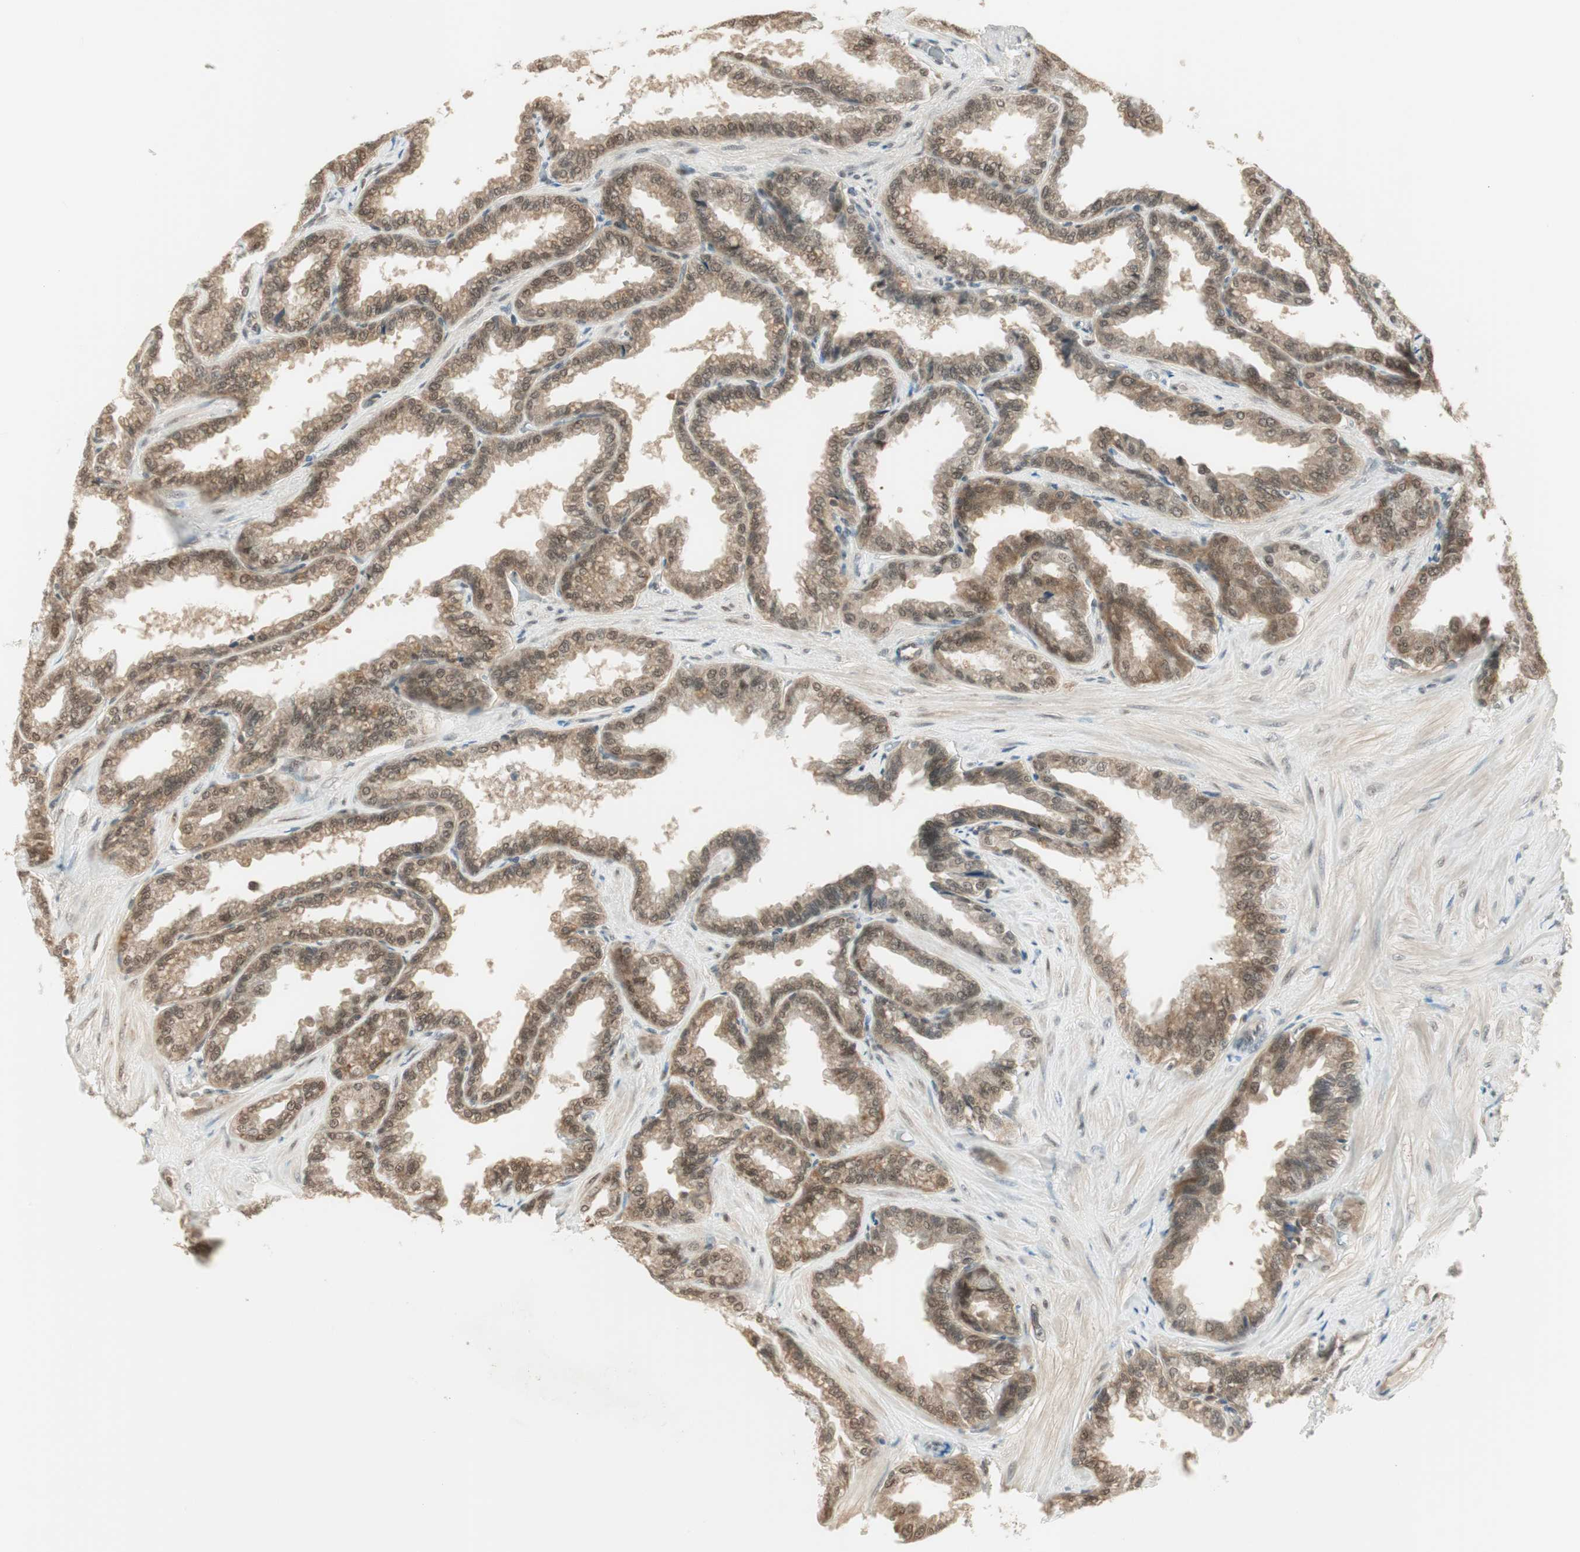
{"staining": {"intensity": "weak", "quantity": ">75%", "location": "cytoplasmic/membranous"}, "tissue": "seminal vesicle", "cell_type": "Glandular cells", "image_type": "normal", "snomed": [{"axis": "morphology", "description": "Normal tissue, NOS"}, {"axis": "topography", "description": "Seminal veicle"}], "caption": "Normal seminal vesicle was stained to show a protein in brown. There is low levels of weak cytoplasmic/membranous expression in about >75% of glandular cells.", "gene": "IPO5", "patient": {"sex": "male", "age": 46}}